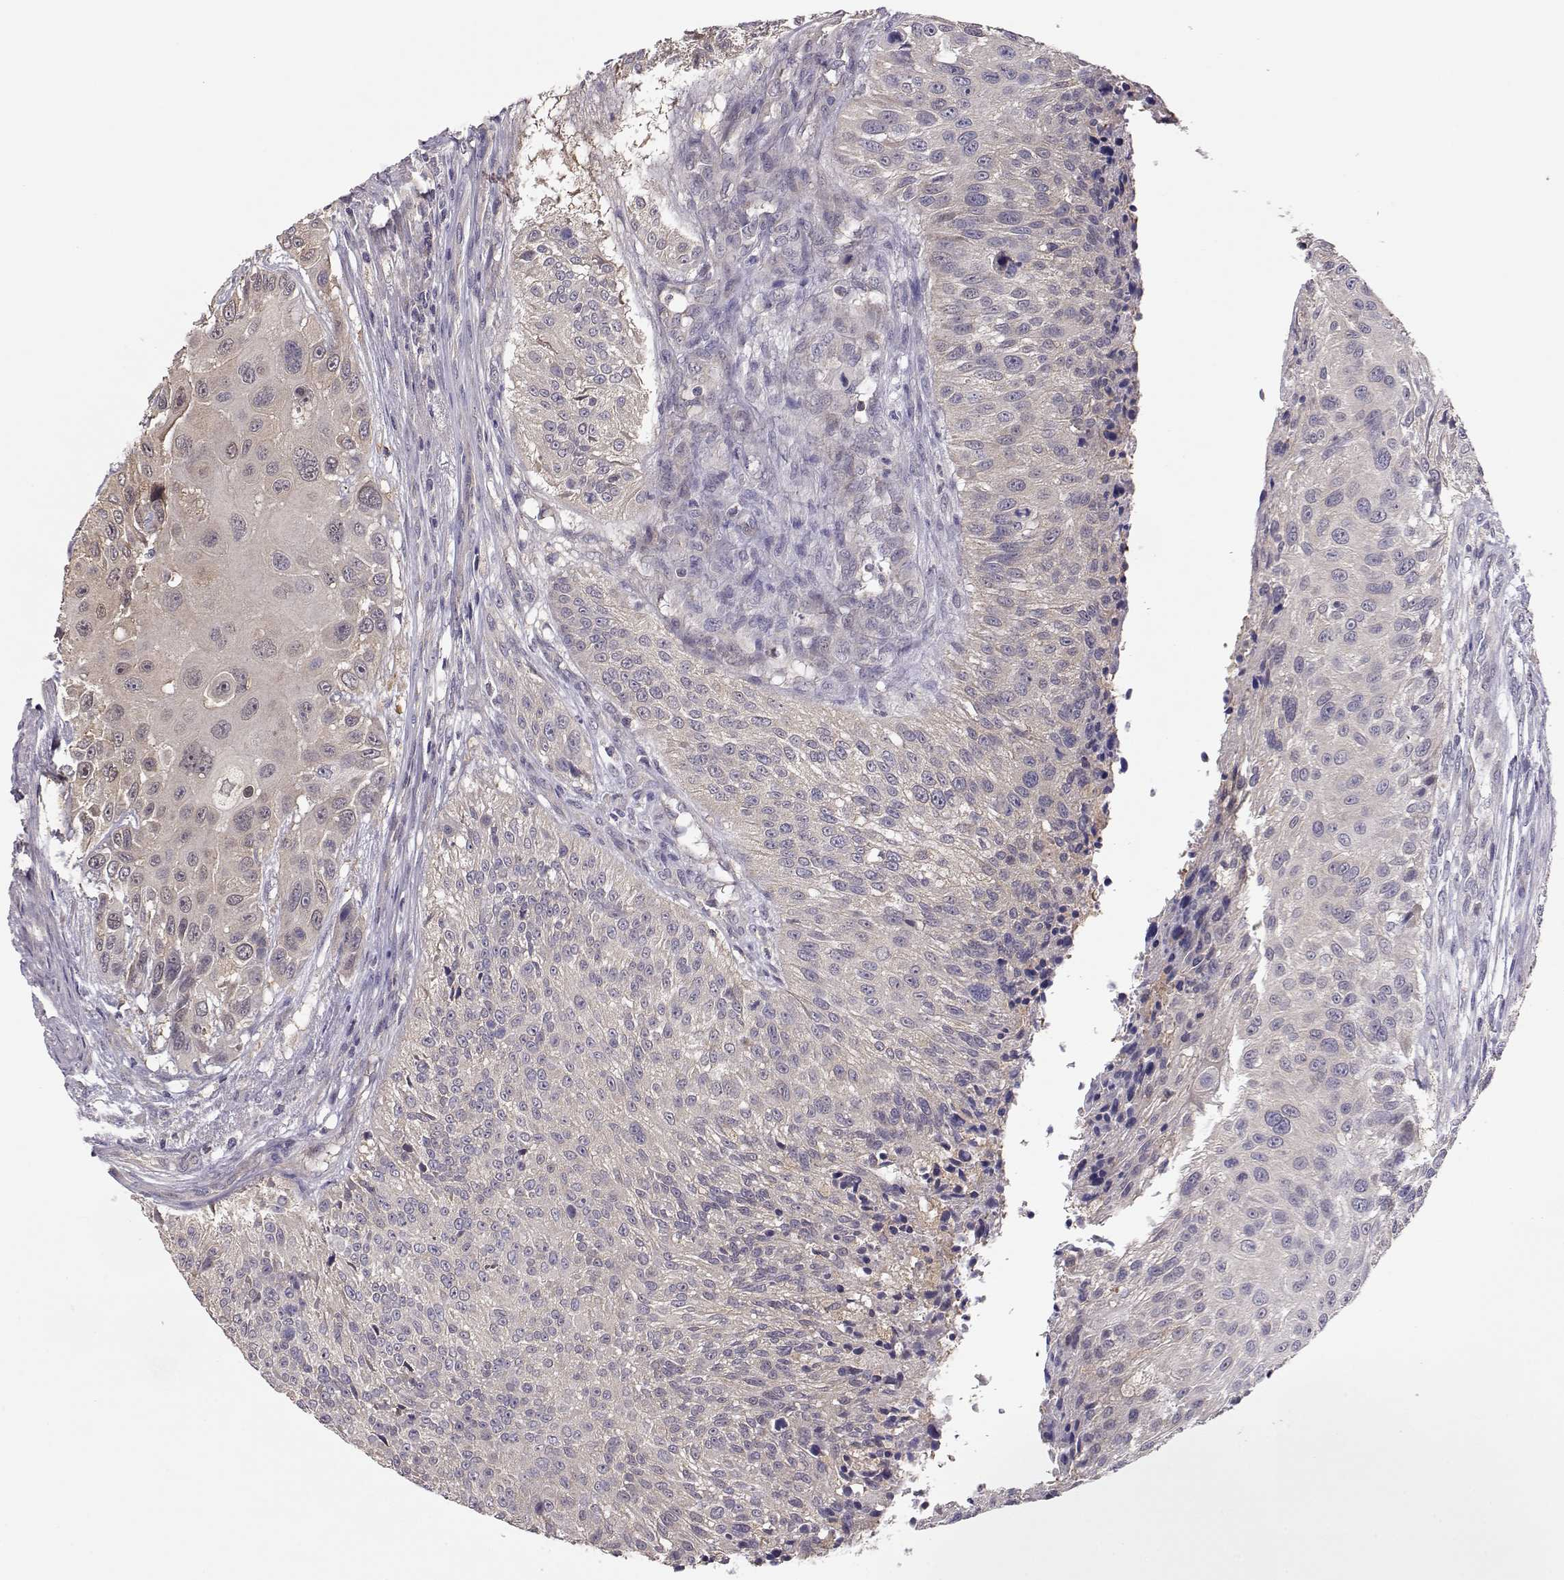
{"staining": {"intensity": "weak", "quantity": "<25%", "location": "cytoplasmic/membranous"}, "tissue": "urothelial cancer", "cell_type": "Tumor cells", "image_type": "cancer", "snomed": [{"axis": "morphology", "description": "Urothelial carcinoma, NOS"}, {"axis": "topography", "description": "Urinary bladder"}], "caption": "Immunohistochemistry (IHC) image of neoplastic tissue: transitional cell carcinoma stained with DAB (3,3'-diaminobenzidine) demonstrates no significant protein positivity in tumor cells.", "gene": "NCAM2", "patient": {"sex": "male", "age": 55}}